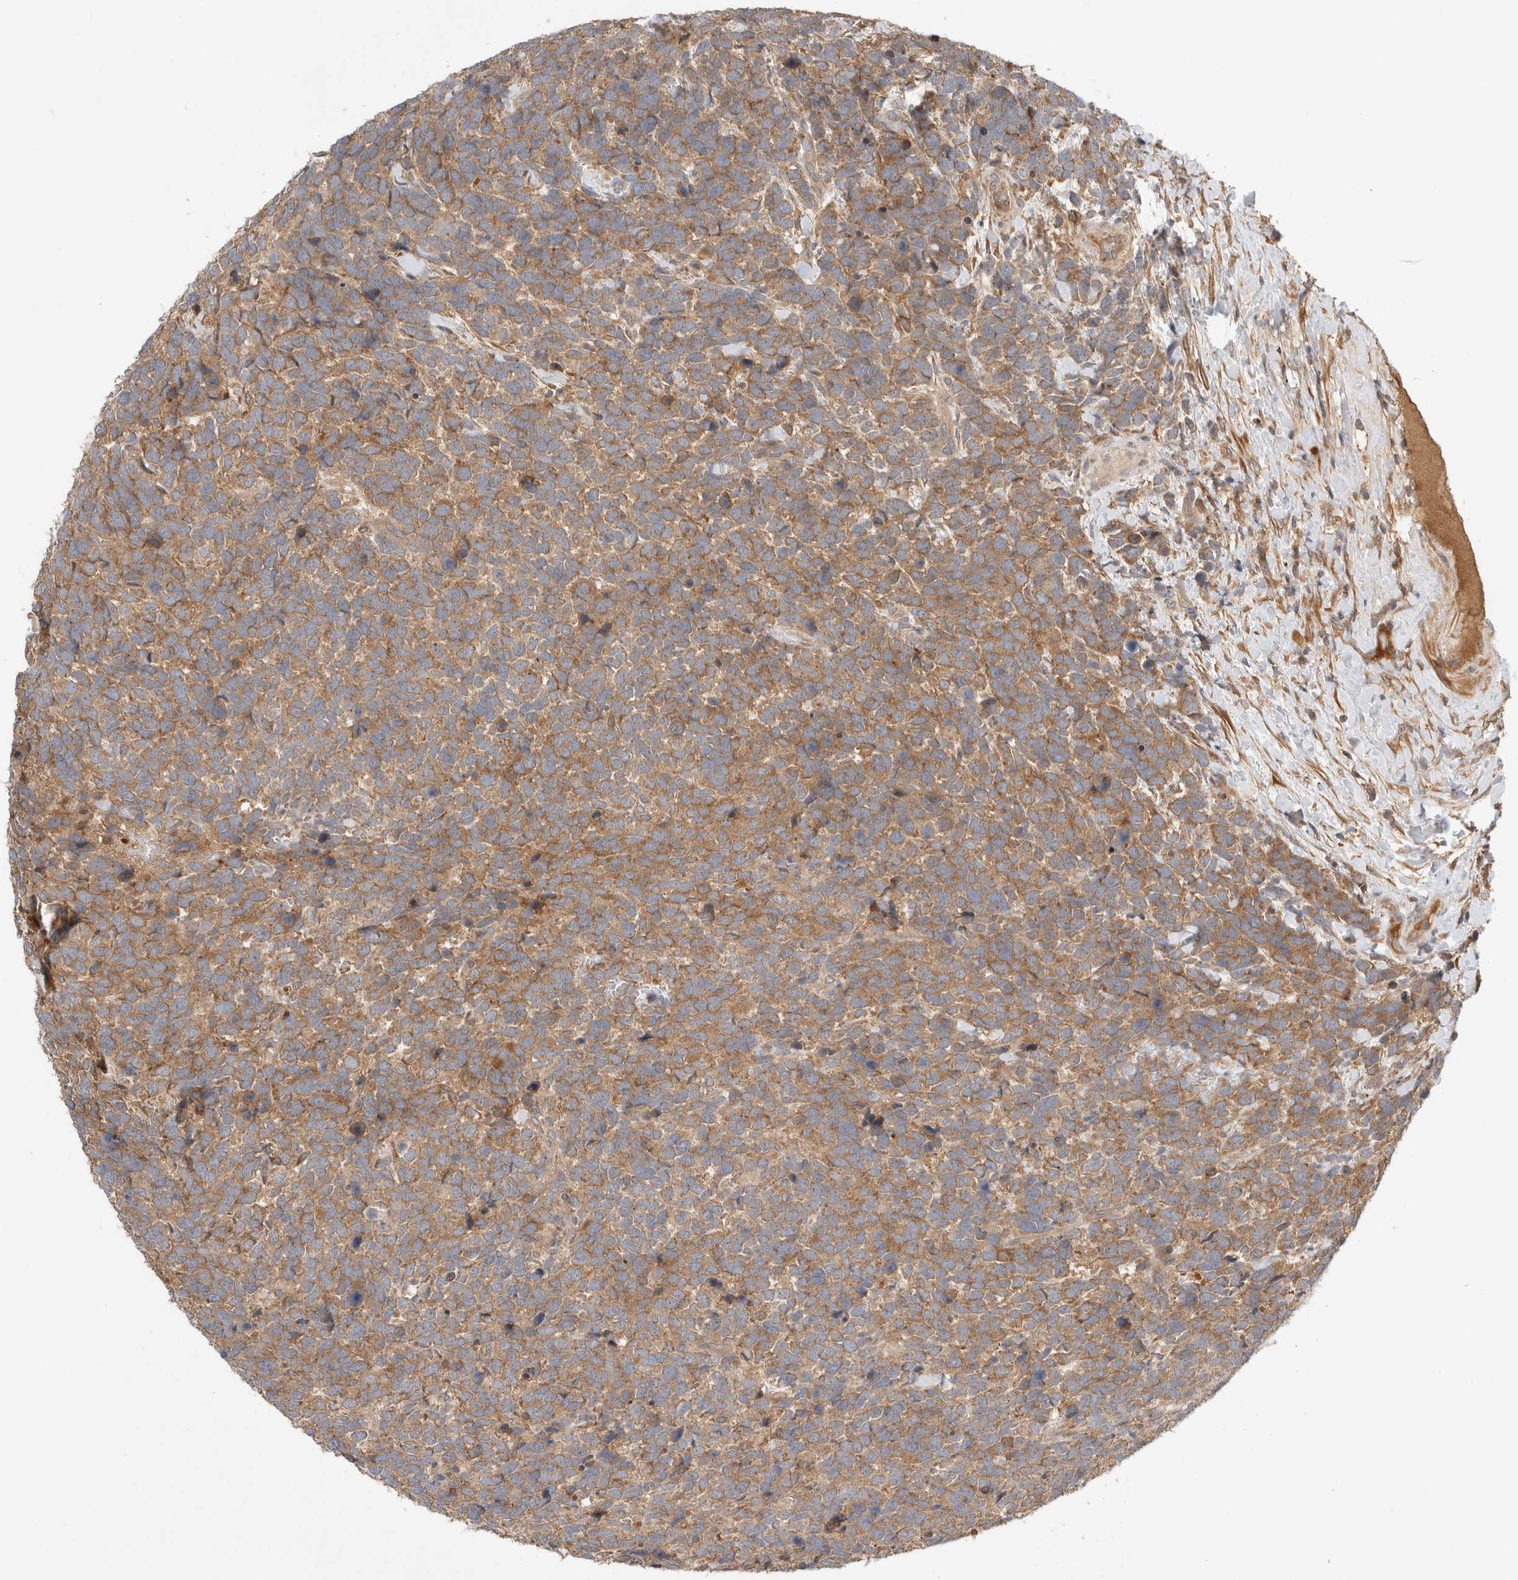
{"staining": {"intensity": "moderate", "quantity": ">75%", "location": "cytoplasmic/membranous"}, "tissue": "urothelial cancer", "cell_type": "Tumor cells", "image_type": "cancer", "snomed": [{"axis": "morphology", "description": "Urothelial carcinoma, High grade"}, {"axis": "topography", "description": "Urinary bladder"}], "caption": "Immunohistochemistry (IHC) image of high-grade urothelial carcinoma stained for a protein (brown), which displays medium levels of moderate cytoplasmic/membranous positivity in about >75% of tumor cells.", "gene": "ARMC9", "patient": {"sex": "female", "age": 82}}